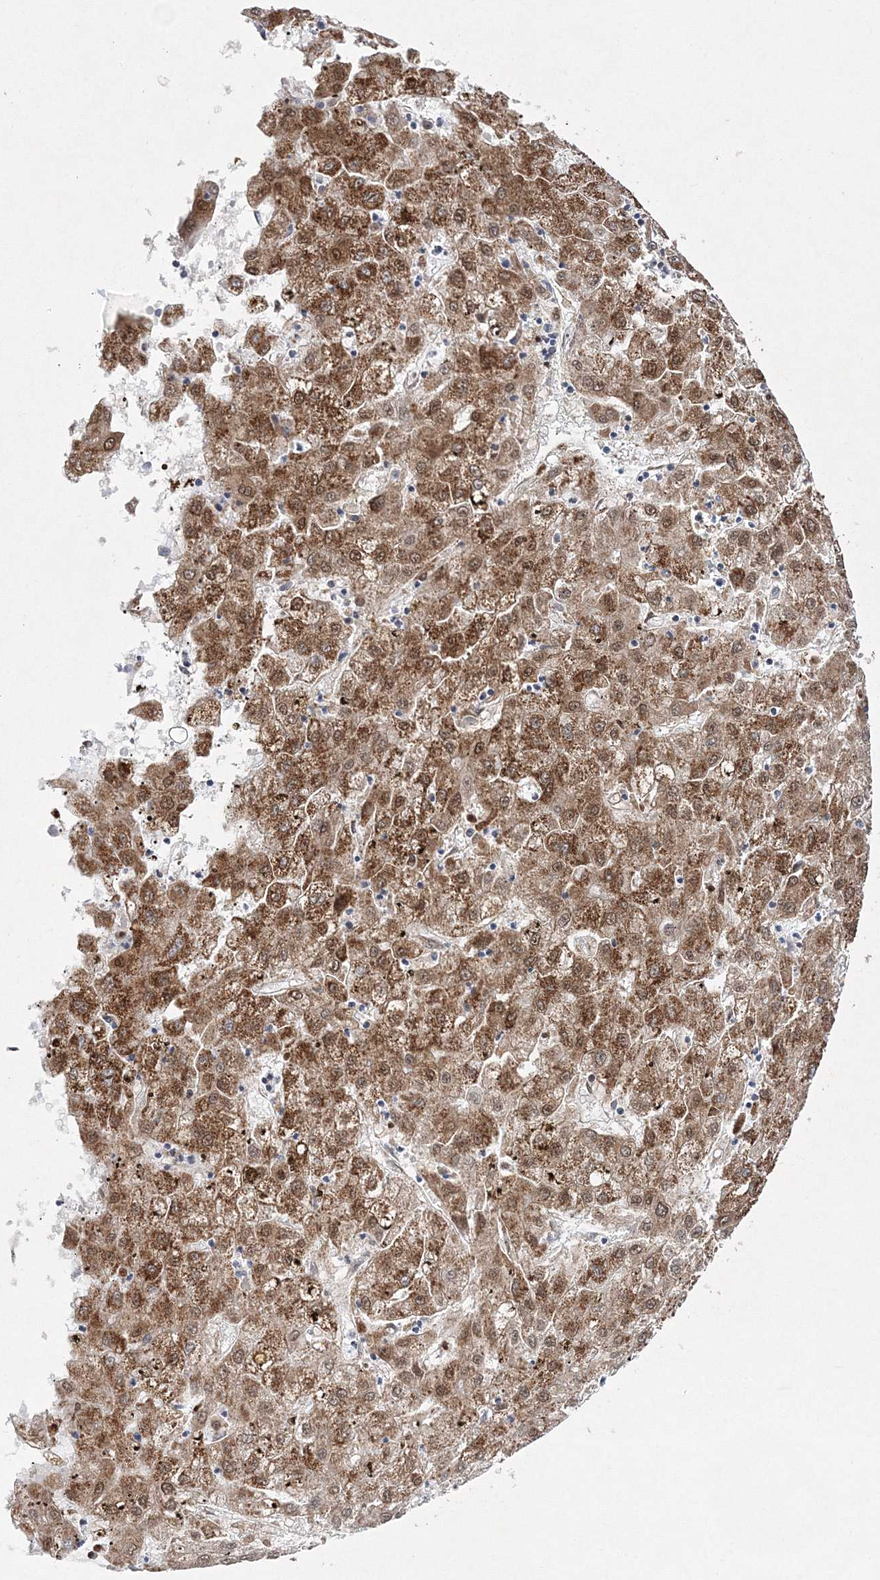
{"staining": {"intensity": "moderate", "quantity": ">75%", "location": "cytoplasmic/membranous"}, "tissue": "liver cancer", "cell_type": "Tumor cells", "image_type": "cancer", "snomed": [{"axis": "morphology", "description": "Carcinoma, Hepatocellular, NOS"}, {"axis": "topography", "description": "Liver"}], "caption": "Human hepatocellular carcinoma (liver) stained with a protein marker reveals moderate staining in tumor cells.", "gene": "HIBCH", "patient": {"sex": "male", "age": 72}}